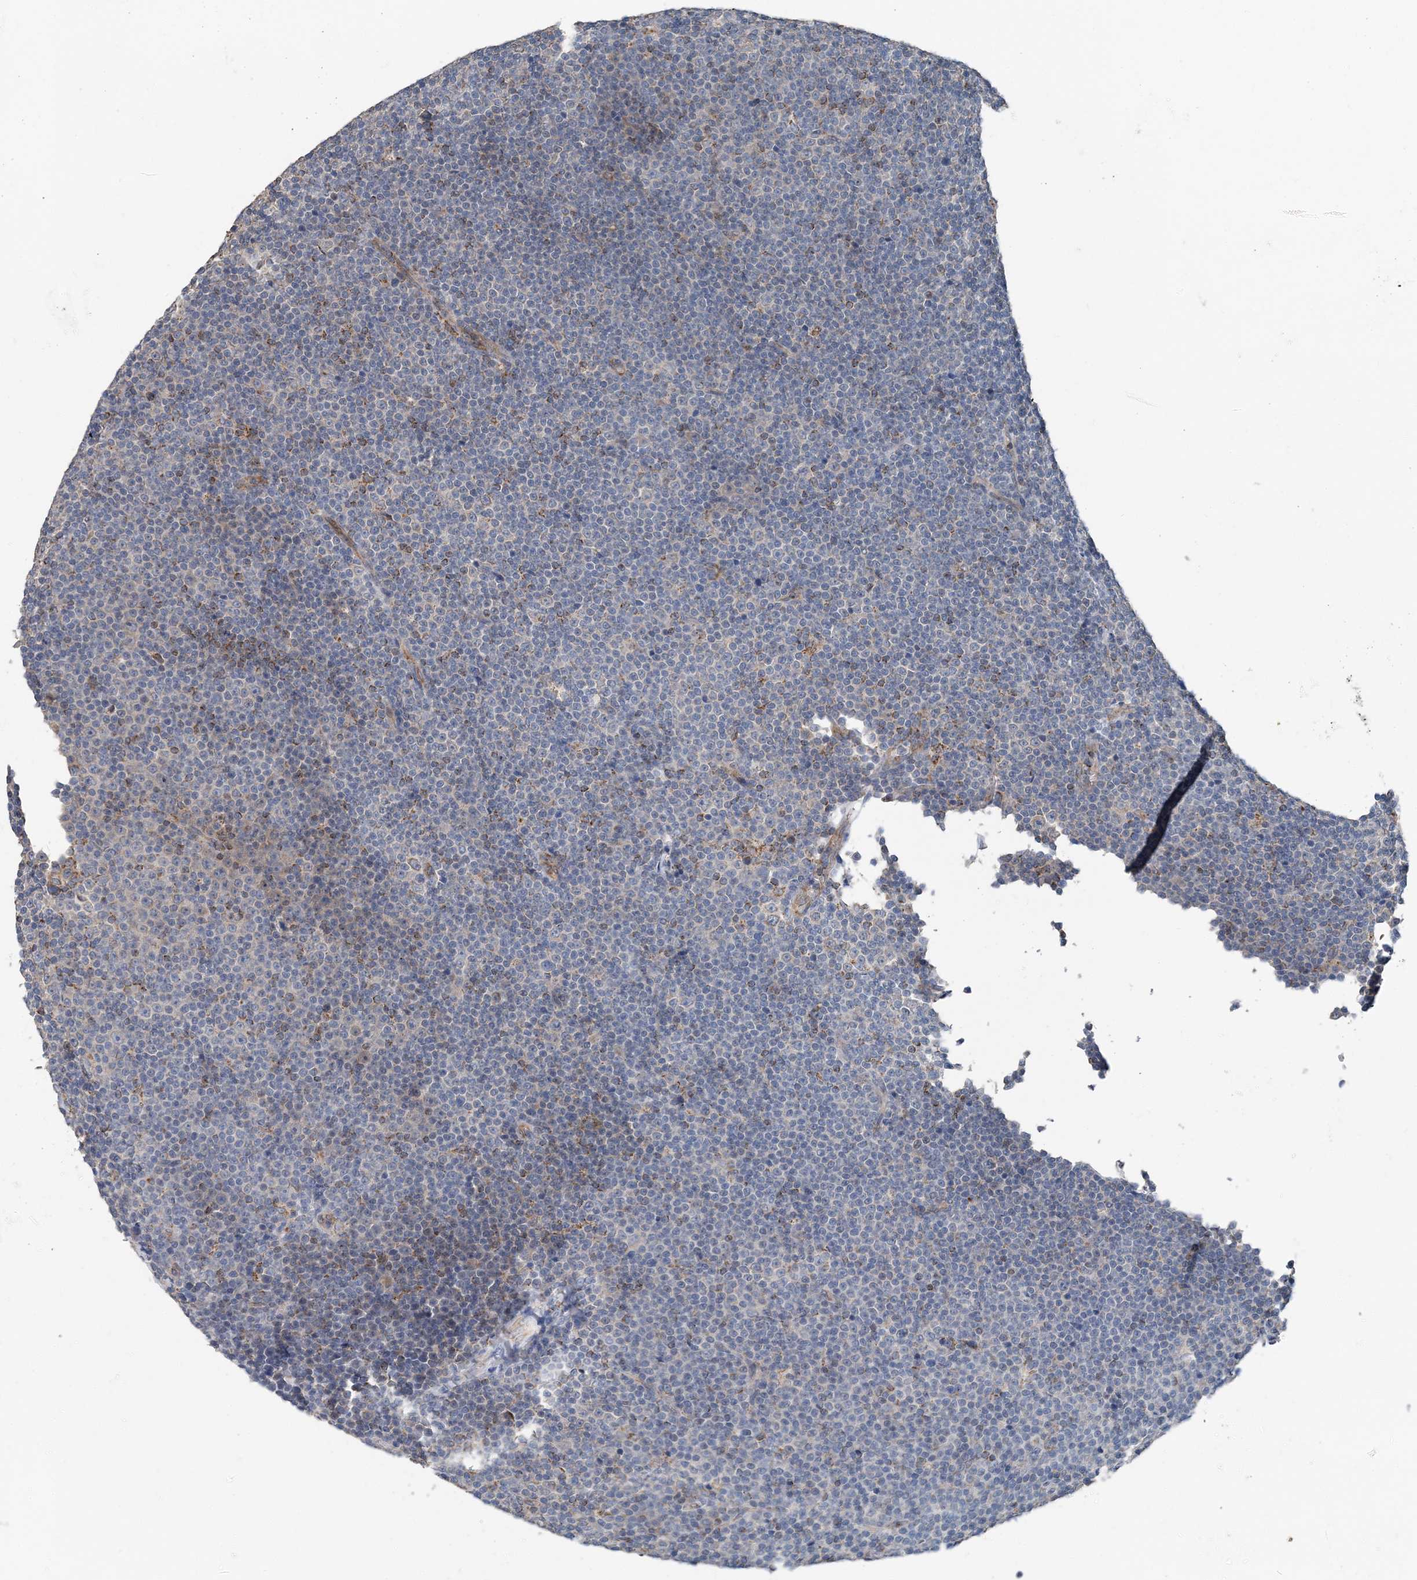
{"staining": {"intensity": "negative", "quantity": "none", "location": "none"}, "tissue": "lymphoma", "cell_type": "Tumor cells", "image_type": "cancer", "snomed": [{"axis": "morphology", "description": "Malignant lymphoma, non-Hodgkin's type, Low grade"}, {"axis": "topography", "description": "Lymph node"}], "caption": "Immunohistochemistry histopathology image of neoplastic tissue: lymphoma stained with DAB exhibits no significant protein expression in tumor cells.", "gene": "SPRY2", "patient": {"sex": "female", "age": 67}}